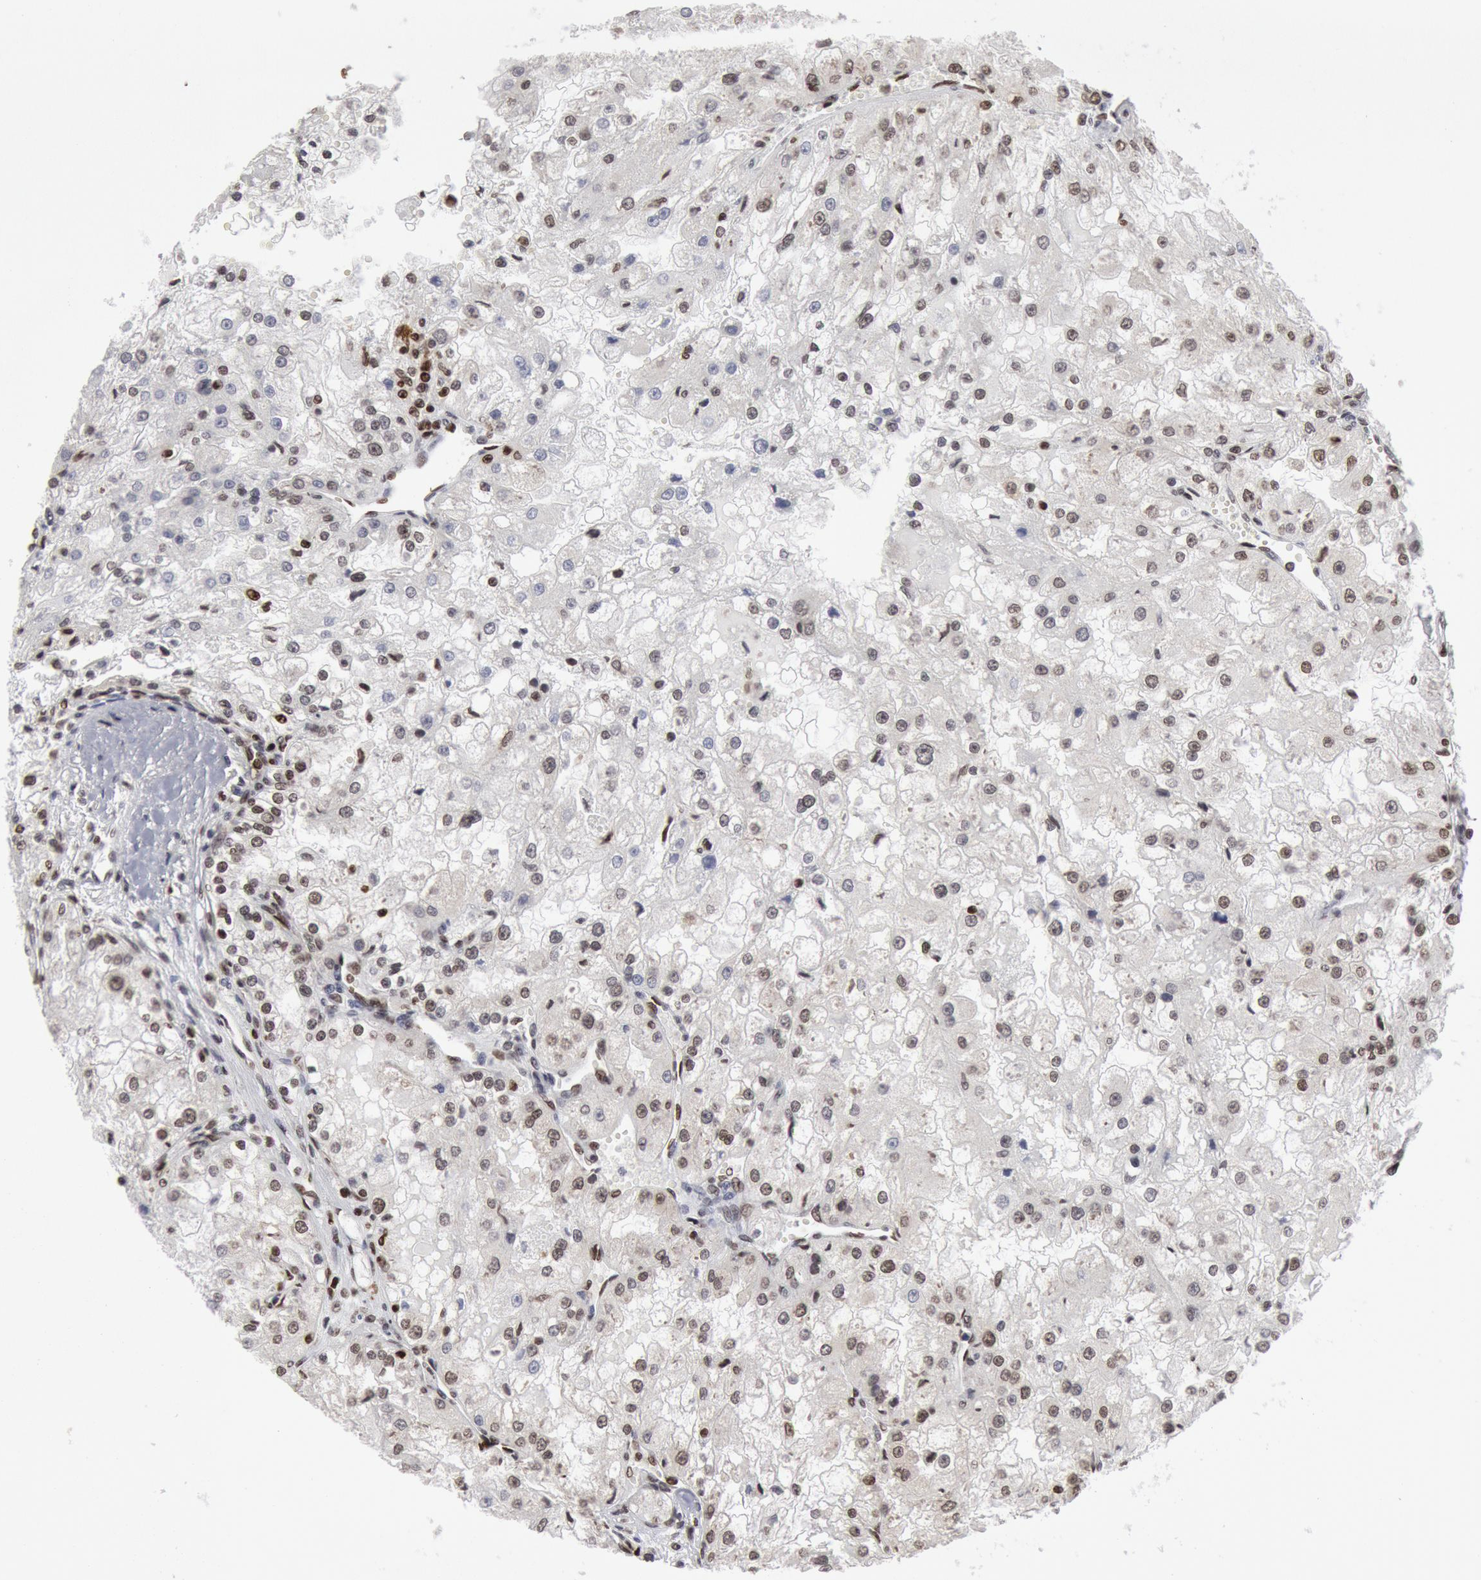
{"staining": {"intensity": "weak", "quantity": "<25%", "location": "nuclear"}, "tissue": "renal cancer", "cell_type": "Tumor cells", "image_type": "cancer", "snomed": [{"axis": "morphology", "description": "Adenocarcinoma, NOS"}, {"axis": "topography", "description": "Kidney"}], "caption": "The image reveals no staining of tumor cells in renal cancer. (Brightfield microscopy of DAB IHC at high magnification).", "gene": "SUB1", "patient": {"sex": "female", "age": 74}}